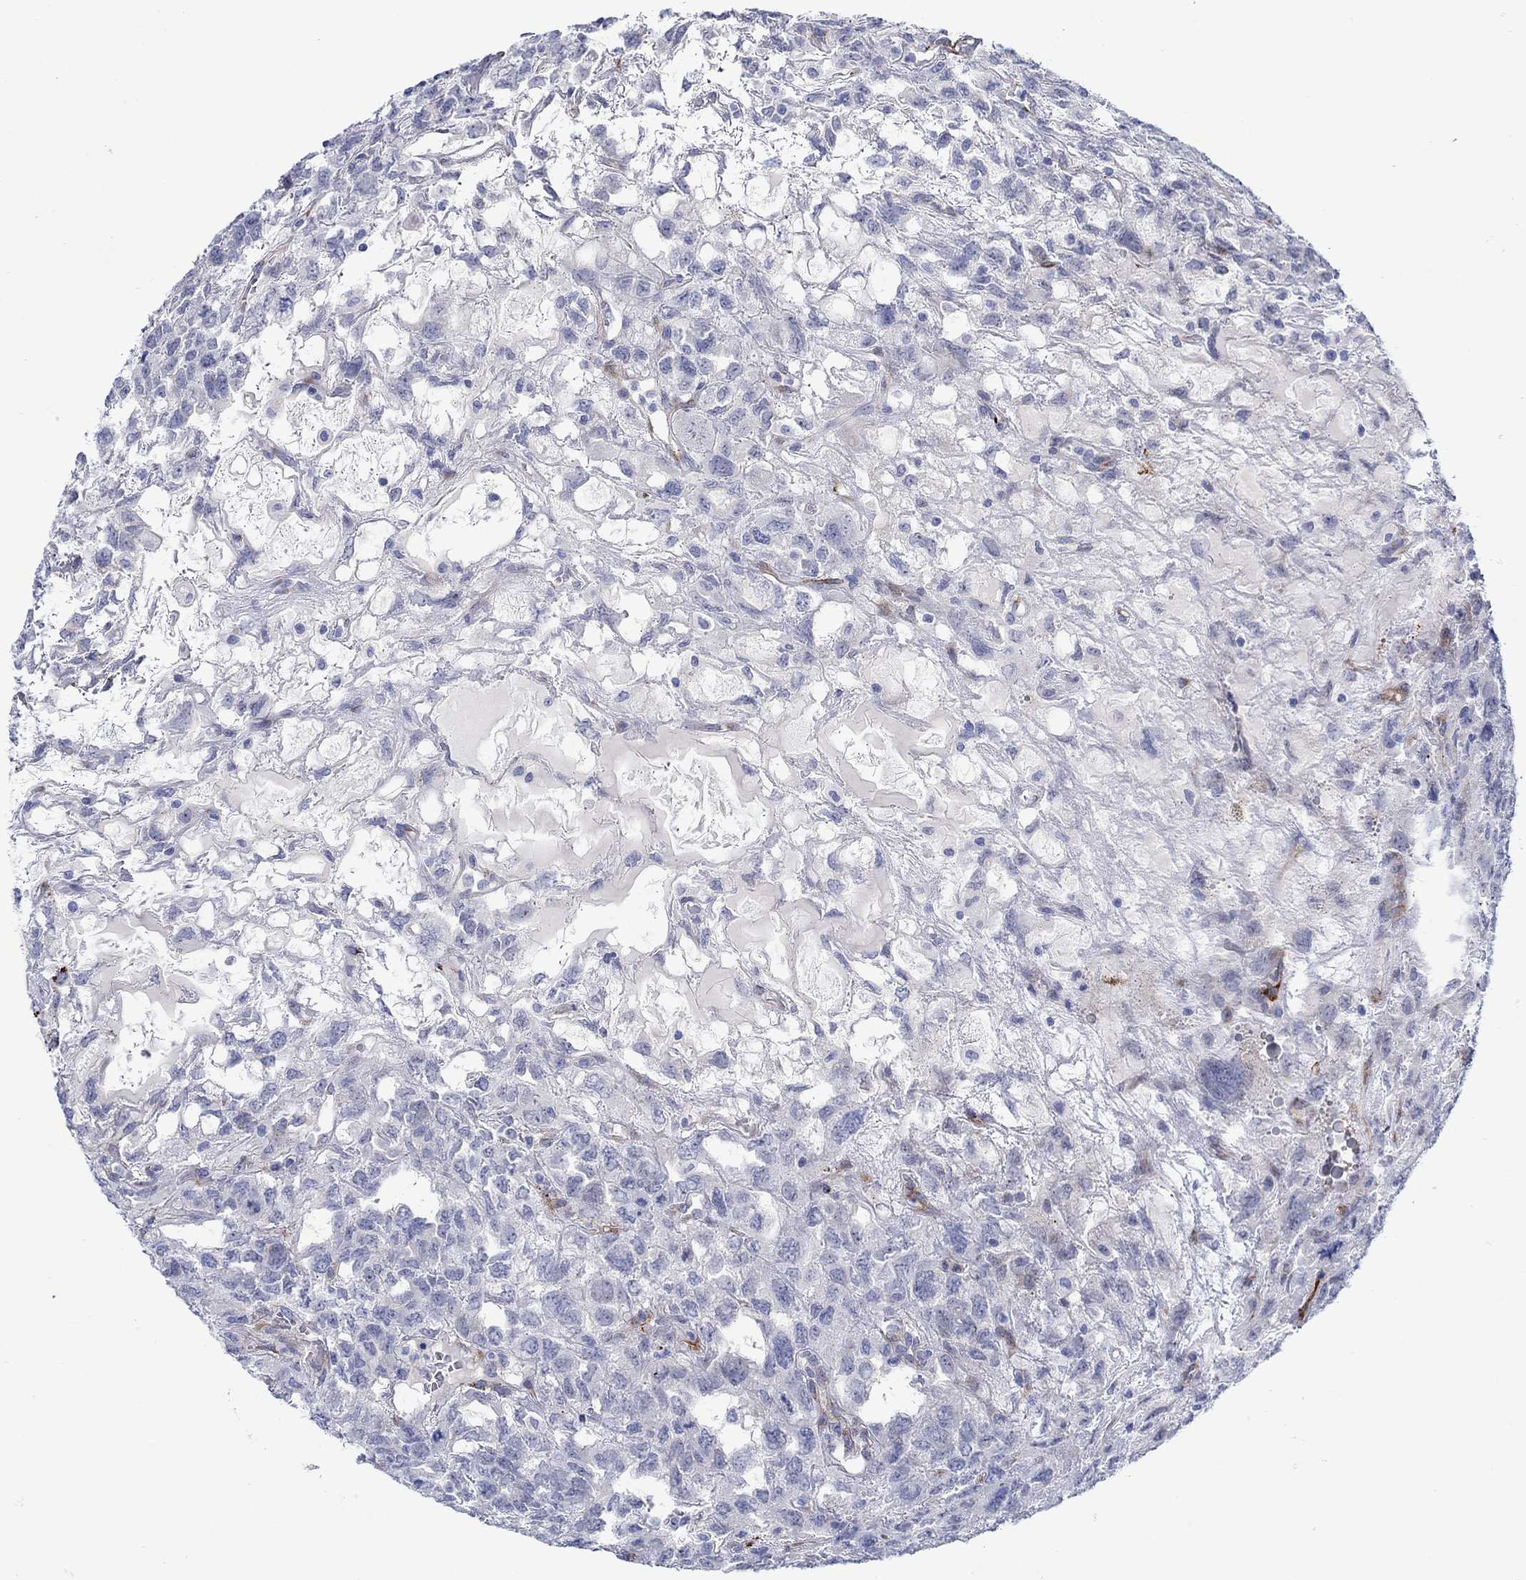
{"staining": {"intensity": "negative", "quantity": "none", "location": "none"}, "tissue": "testis cancer", "cell_type": "Tumor cells", "image_type": "cancer", "snomed": [{"axis": "morphology", "description": "Seminoma, NOS"}, {"axis": "topography", "description": "Testis"}], "caption": "Tumor cells show no significant expression in testis cancer.", "gene": "KSR2", "patient": {"sex": "male", "age": 52}}